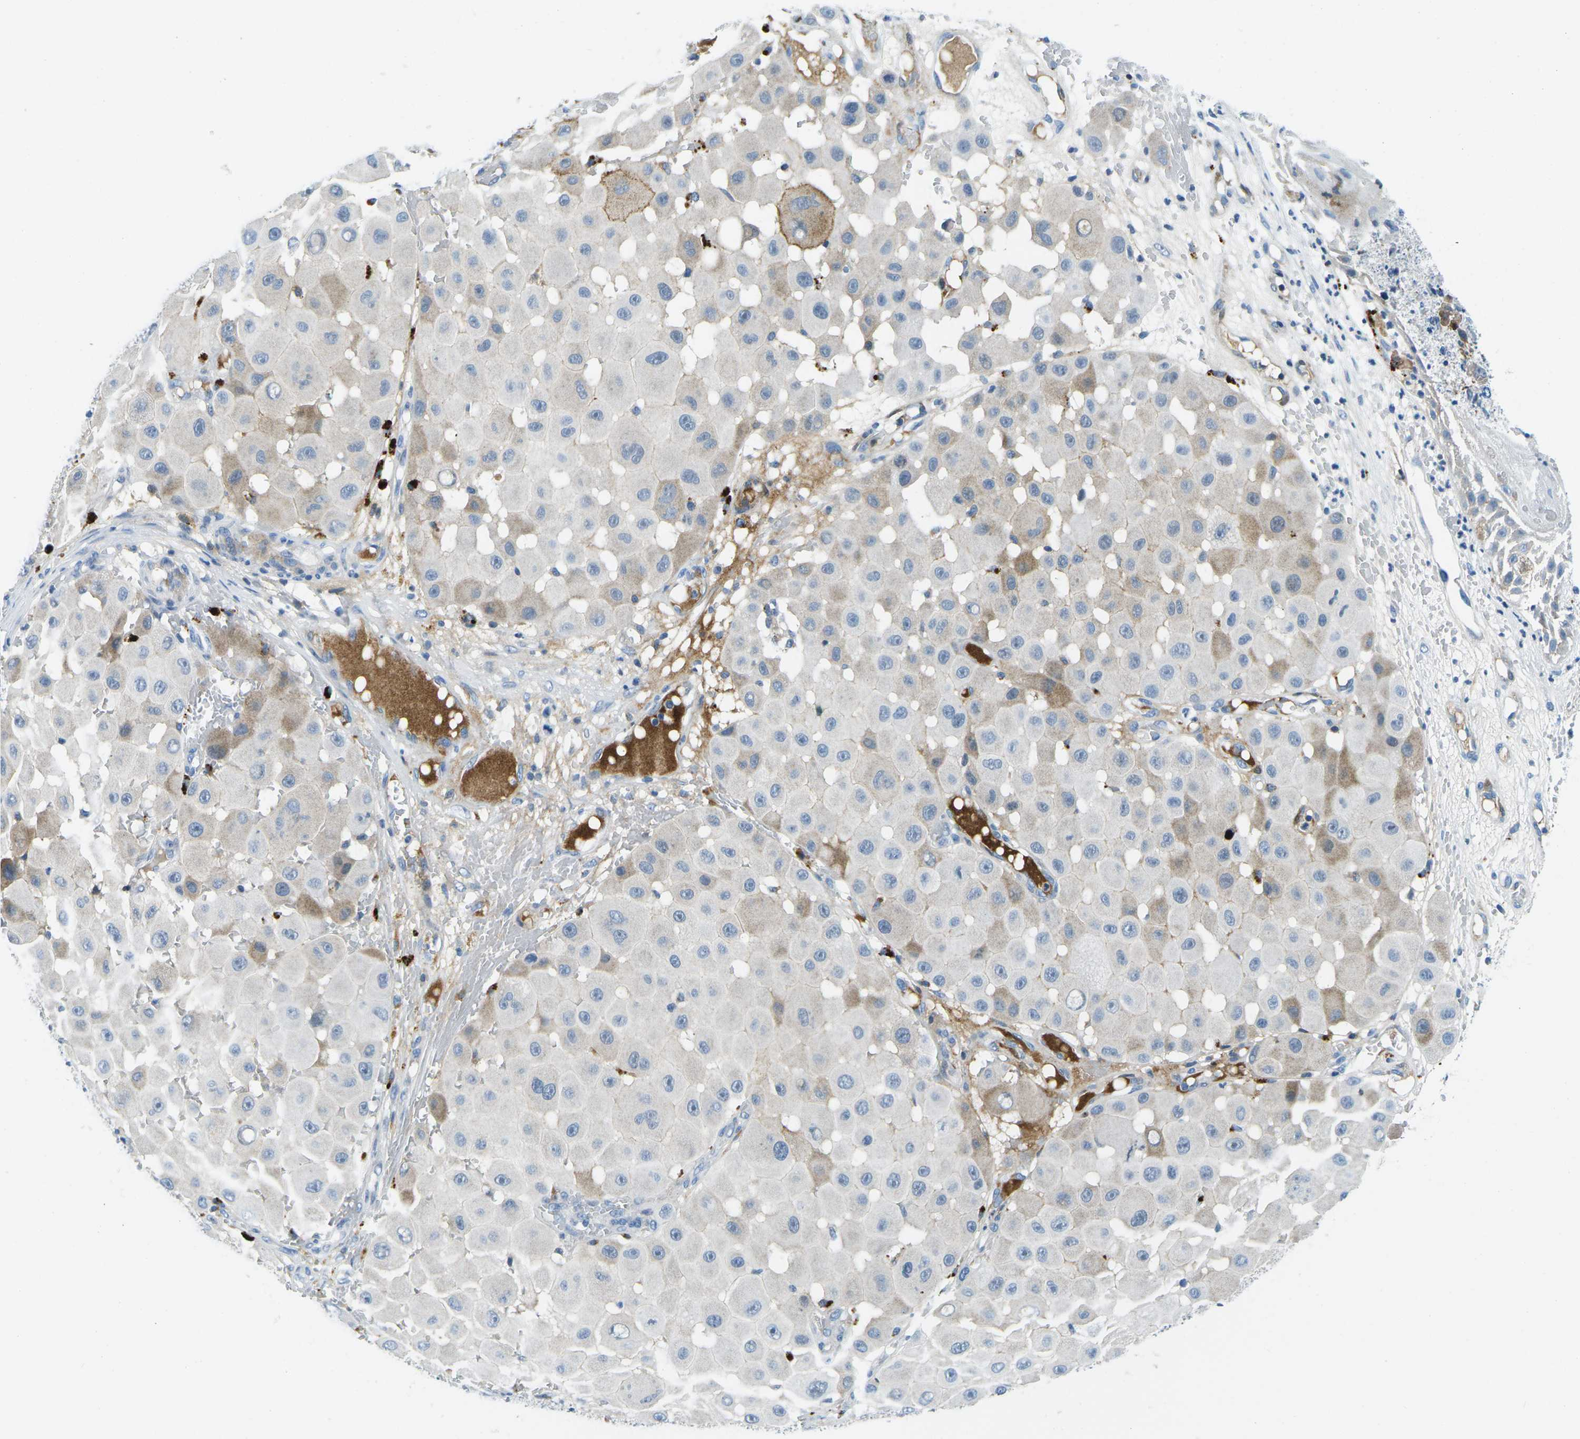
{"staining": {"intensity": "weak", "quantity": "<25%", "location": "cytoplasmic/membranous"}, "tissue": "melanoma", "cell_type": "Tumor cells", "image_type": "cancer", "snomed": [{"axis": "morphology", "description": "Malignant melanoma, NOS"}, {"axis": "topography", "description": "Skin"}], "caption": "Melanoma stained for a protein using IHC reveals no expression tumor cells.", "gene": "CFB", "patient": {"sex": "female", "age": 81}}